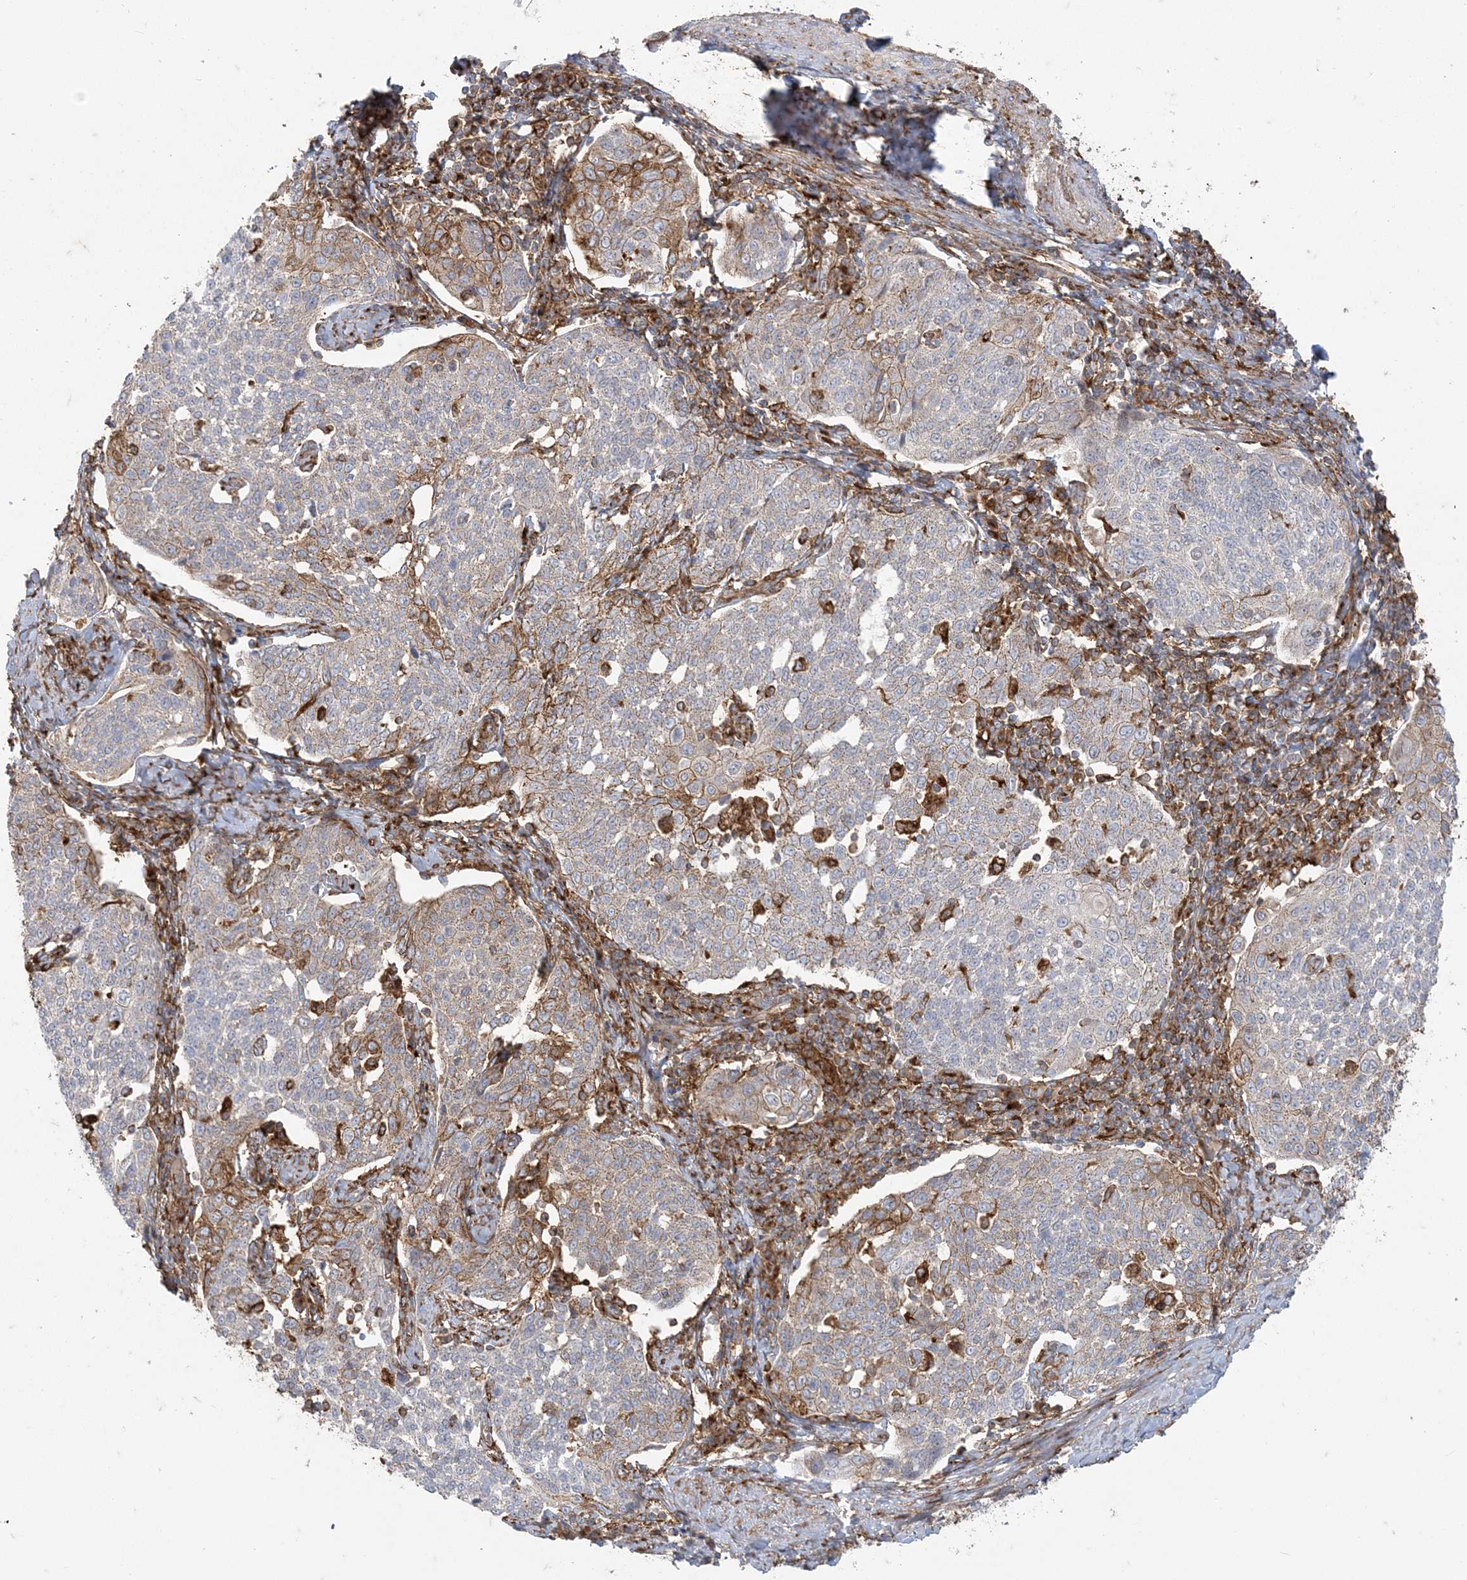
{"staining": {"intensity": "moderate", "quantity": "<25%", "location": "cytoplasmic/membranous"}, "tissue": "cervical cancer", "cell_type": "Tumor cells", "image_type": "cancer", "snomed": [{"axis": "morphology", "description": "Squamous cell carcinoma, NOS"}, {"axis": "topography", "description": "Cervix"}], "caption": "Immunohistochemistry image of cervical cancer (squamous cell carcinoma) stained for a protein (brown), which exhibits low levels of moderate cytoplasmic/membranous positivity in approximately <25% of tumor cells.", "gene": "DERL3", "patient": {"sex": "female", "age": 34}}